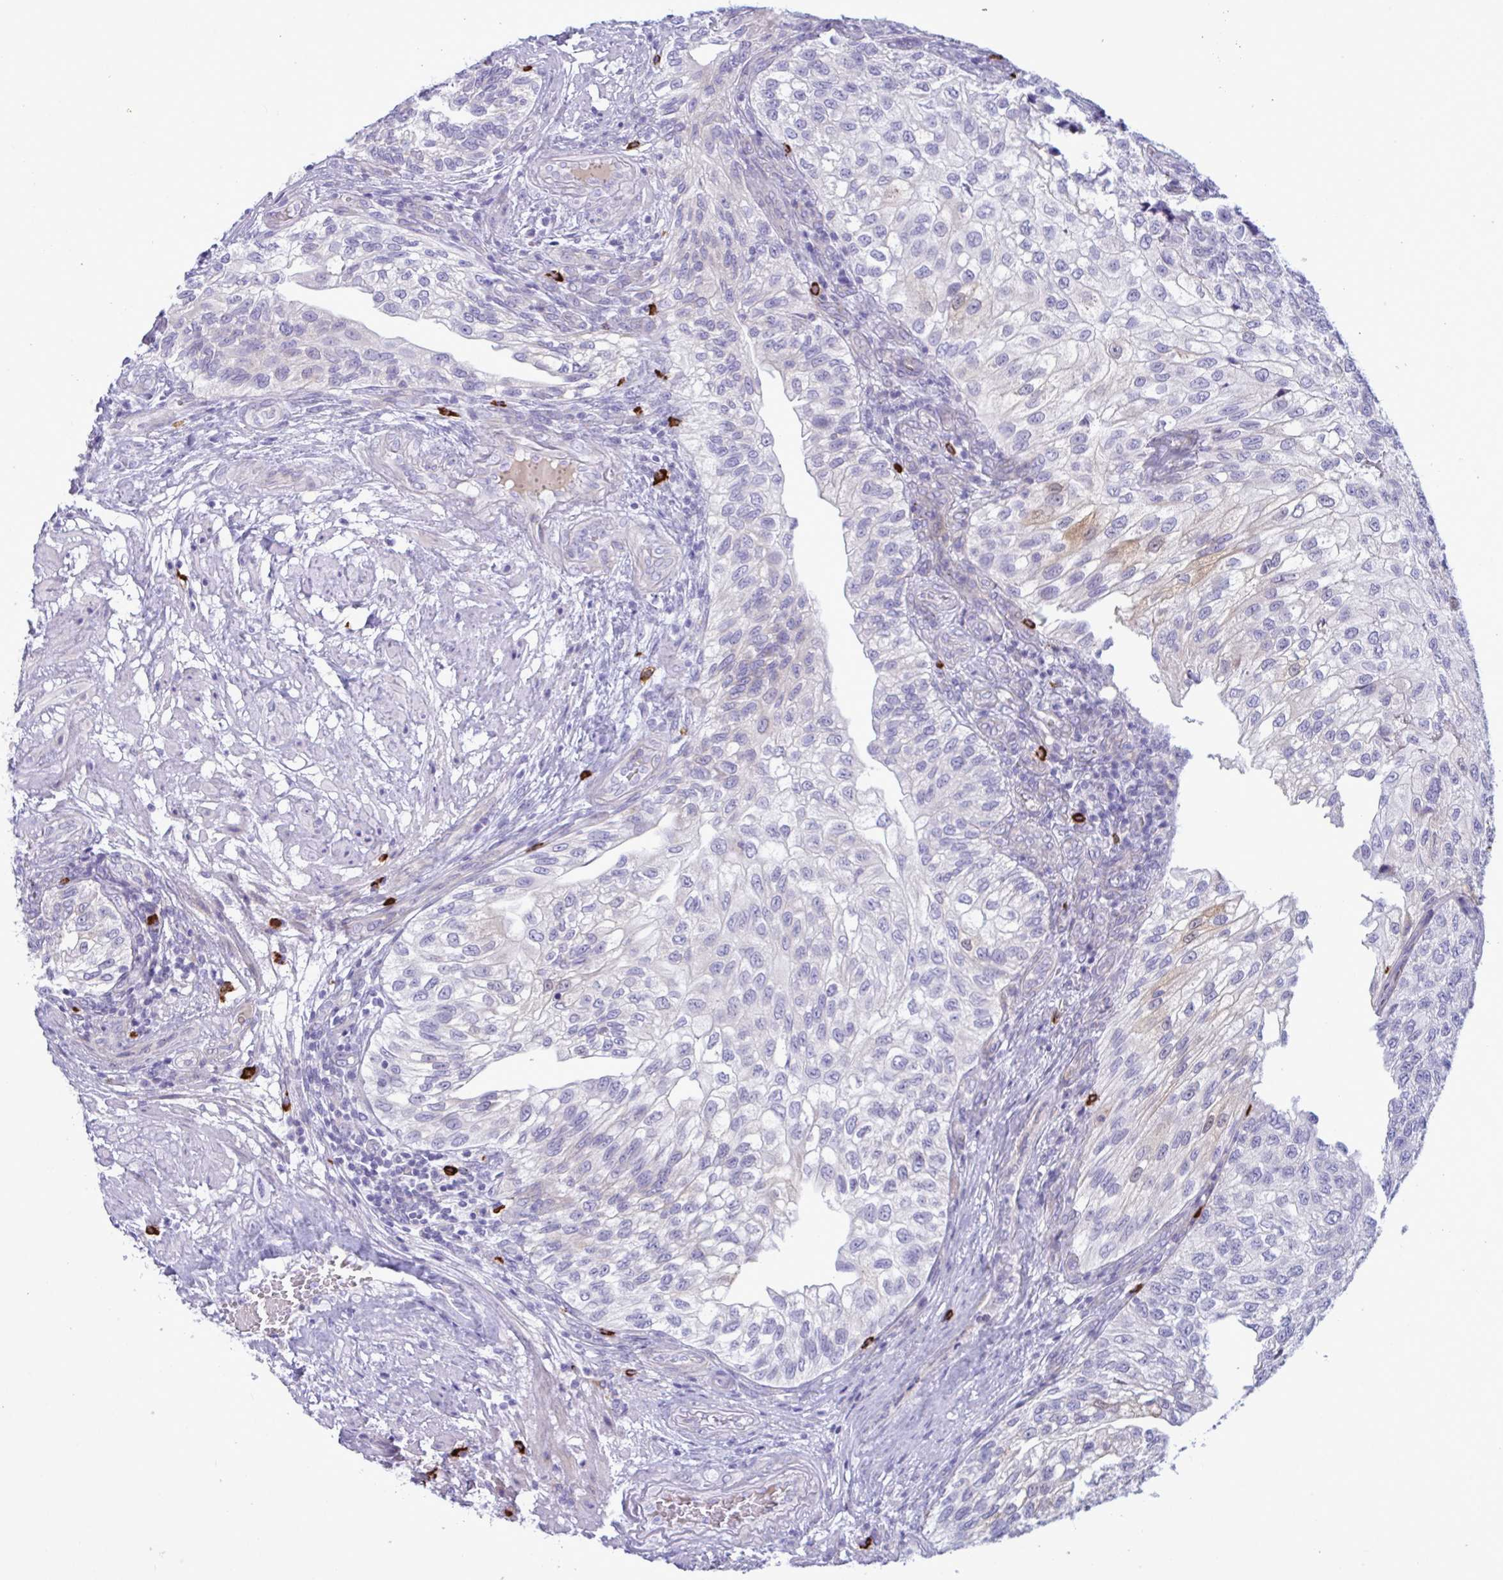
{"staining": {"intensity": "weak", "quantity": "<25%", "location": "cytoplasmic/membranous,nuclear"}, "tissue": "urothelial cancer", "cell_type": "Tumor cells", "image_type": "cancer", "snomed": [{"axis": "morphology", "description": "Urothelial carcinoma, NOS"}, {"axis": "topography", "description": "Urinary bladder"}], "caption": "Tumor cells show no significant staining in transitional cell carcinoma. (DAB immunohistochemistry visualized using brightfield microscopy, high magnification).", "gene": "ZNF684", "patient": {"sex": "male", "age": 87}}